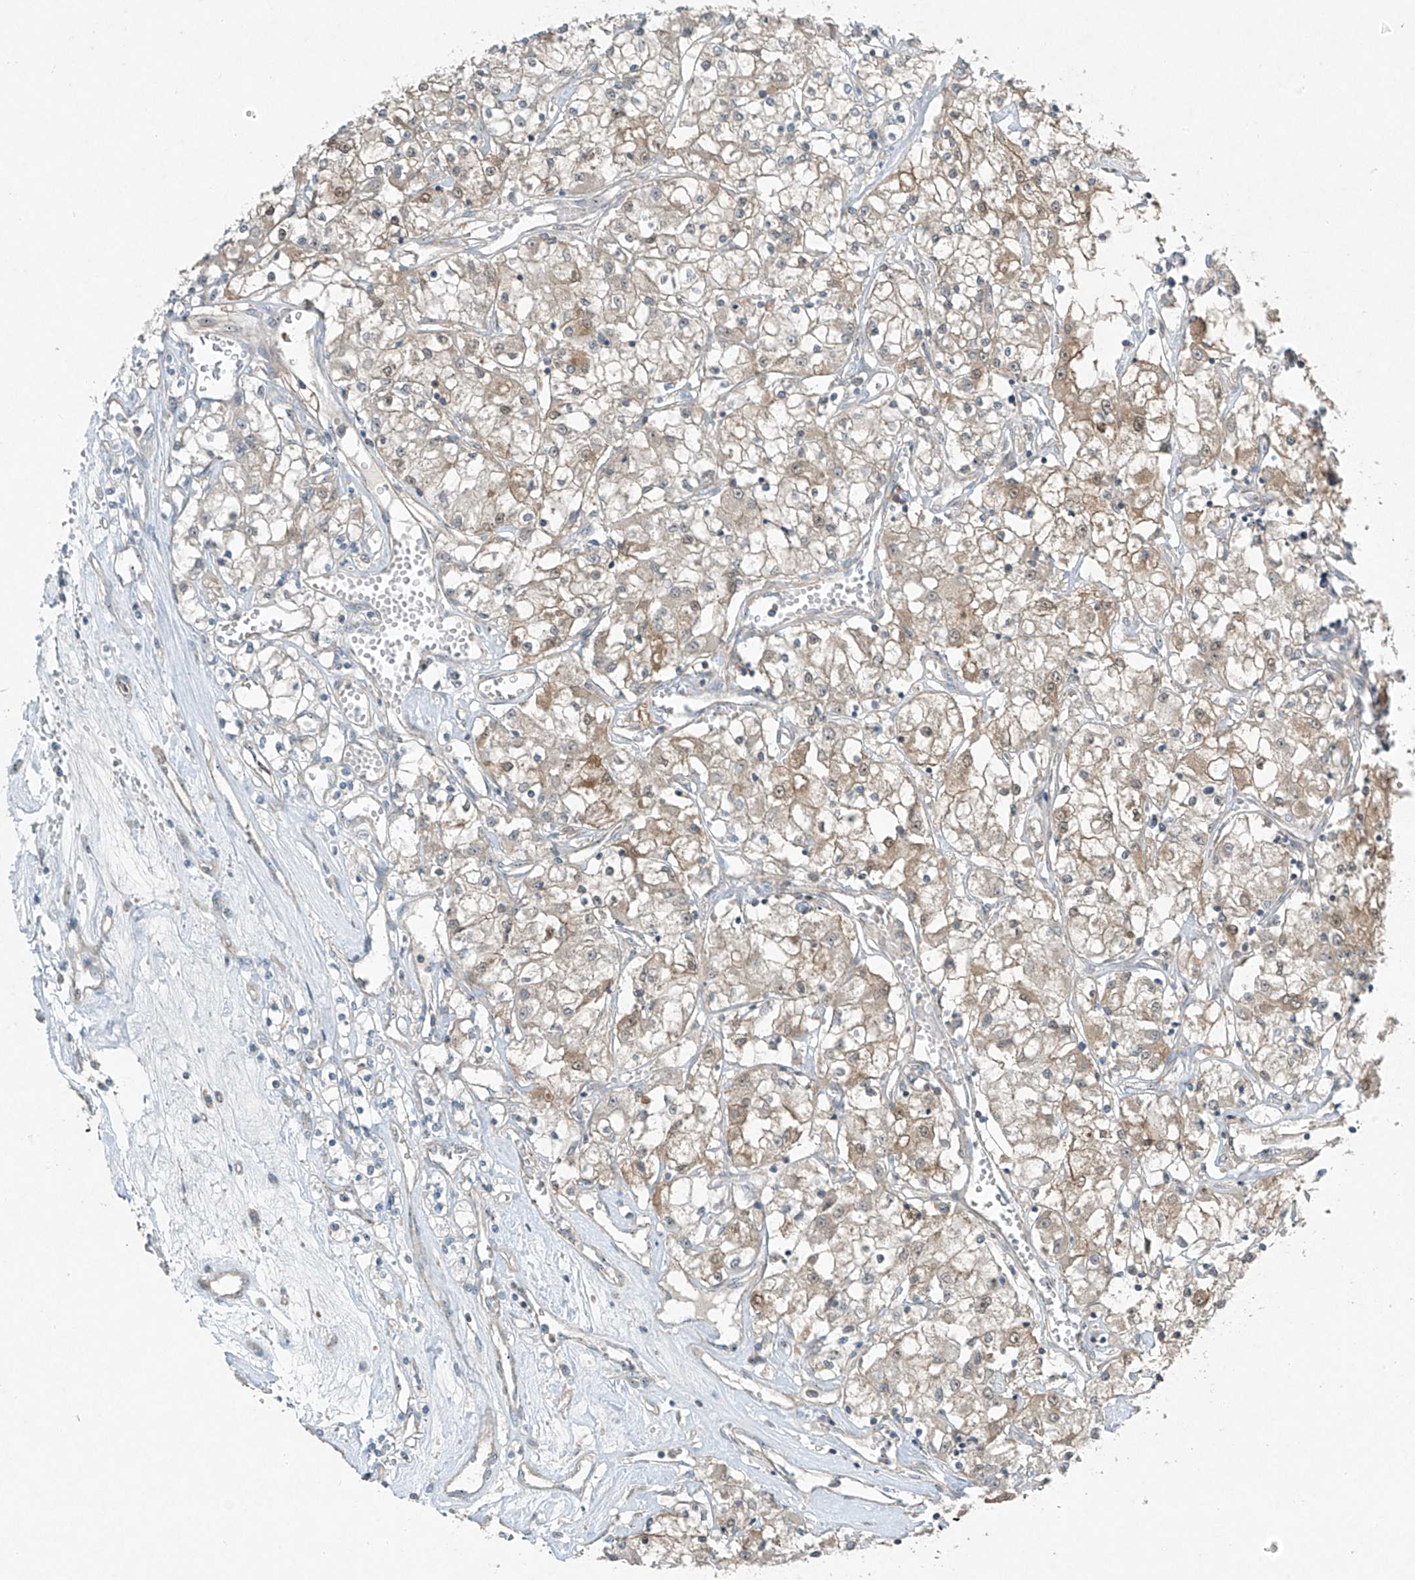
{"staining": {"intensity": "weak", "quantity": ">75%", "location": "cytoplasmic/membranous"}, "tissue": "renal cancer", "cell_type": "Tumor cells", "image_type": "cancer", "snomed": [{"axis": "morphology", "description": "Adenocarcinoma, NOS"}, {"axis": "topography", "description": "Kidney"}], "caption": "Weak cytoplasmic/membranous positivity for a protein is present in approximately >75% of tumor cells of renal cancer using immunohistochemistry.", "gene": "PPCS", "patient": {"sex": "female", "age": 59}}